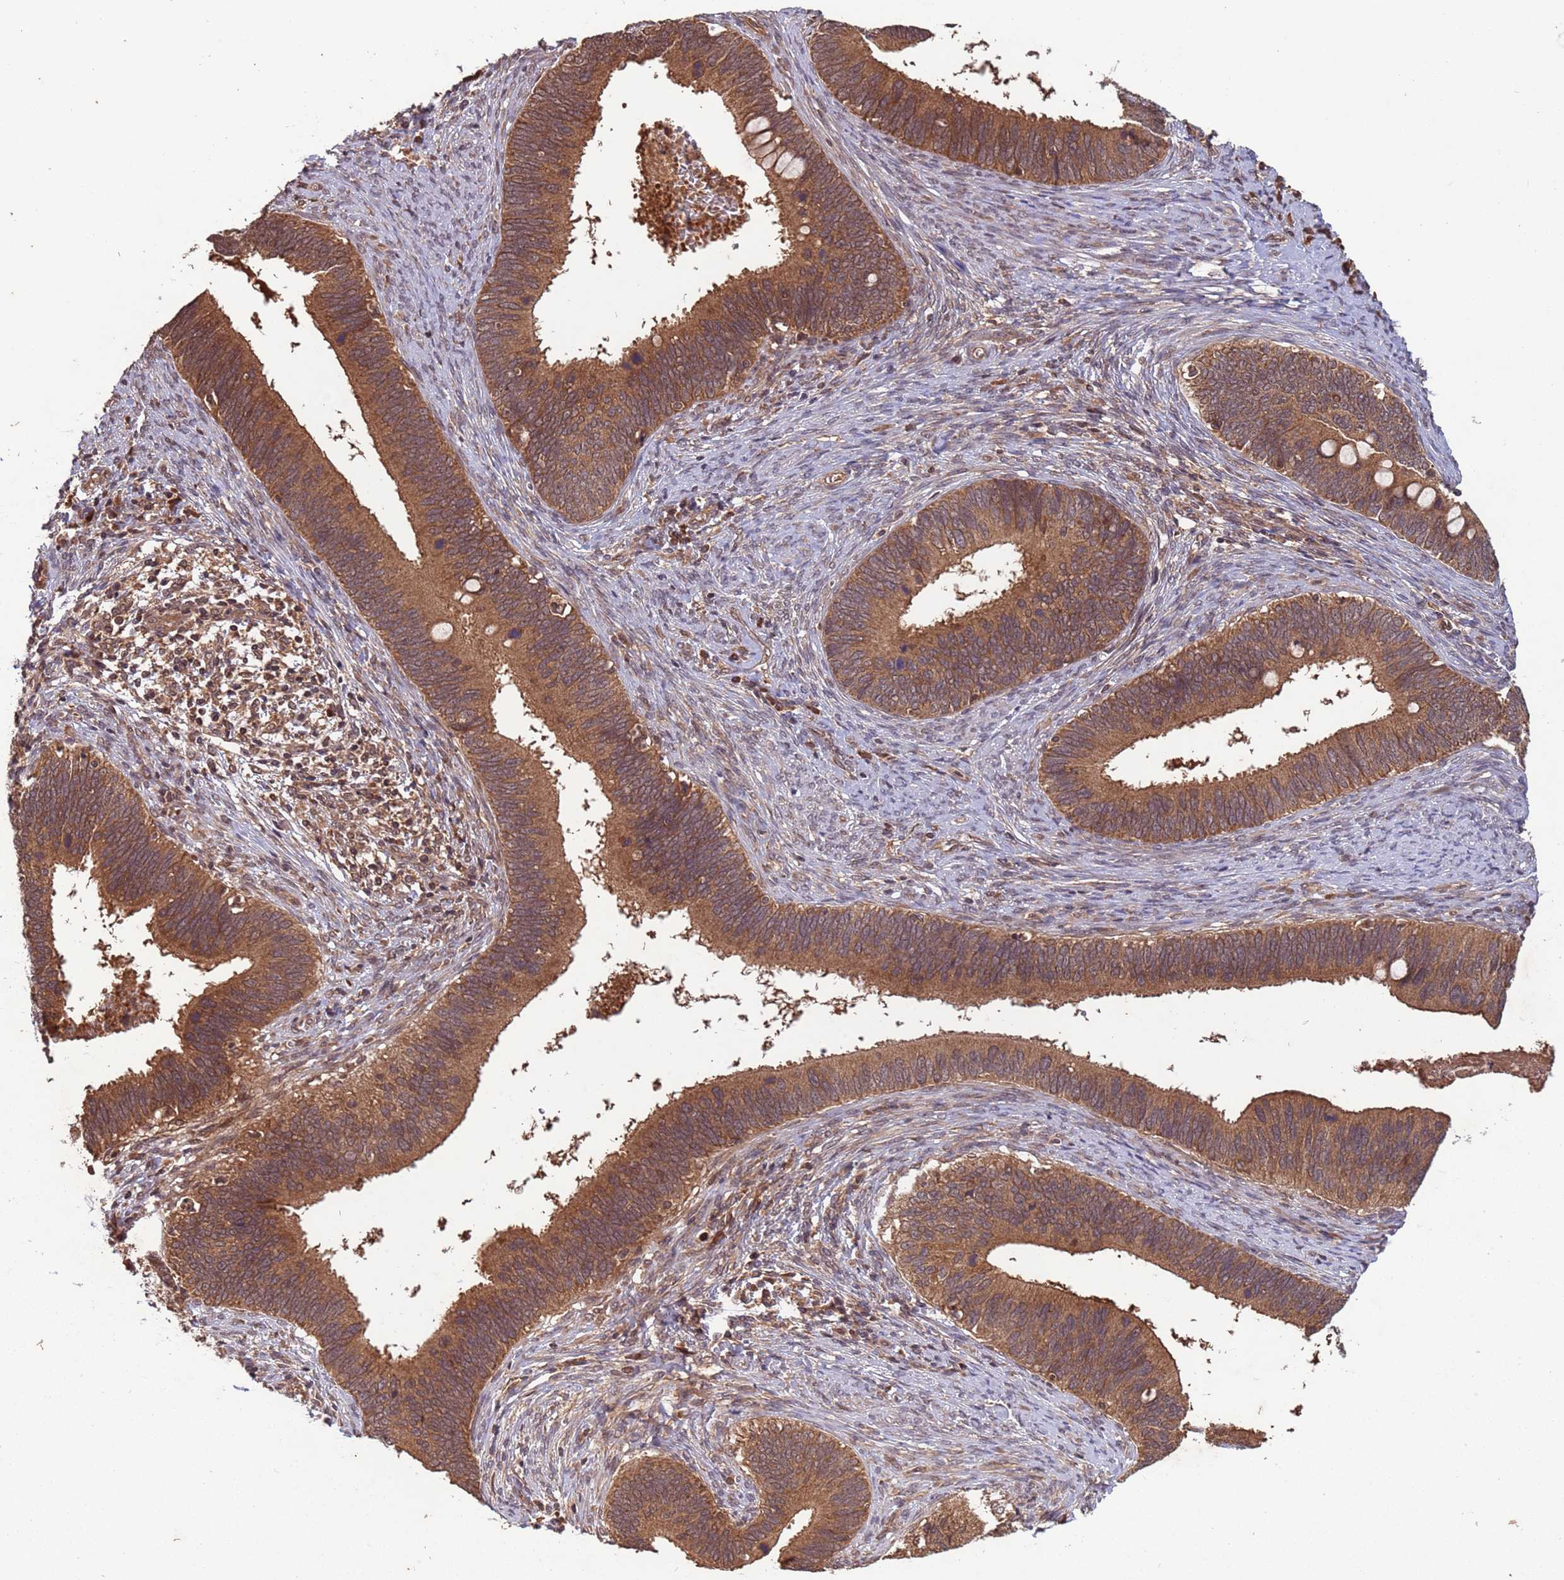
{"staining": {"intensity": "moderate", "quantity": ">75%", "location": "cytoplasmic/membranous"}, "tissue": "cervical cancer", "cell_type": "Tumor cells", "image_type": "cancer", "snomed": [{"axis": "morphology", "description": "Adenocarcinoma, NOS"}, {"axis": "topography", "description": "Cervix"}], "caption": "Immunohistochemistry of cervical cancer (adenocarcinoma) demonstrates medium levels of moderate cytoplasmic/membranous expression in about >75% of tumor cells.", "gene": "ERI1", "patient": {"sex": "female", "age": 42}}